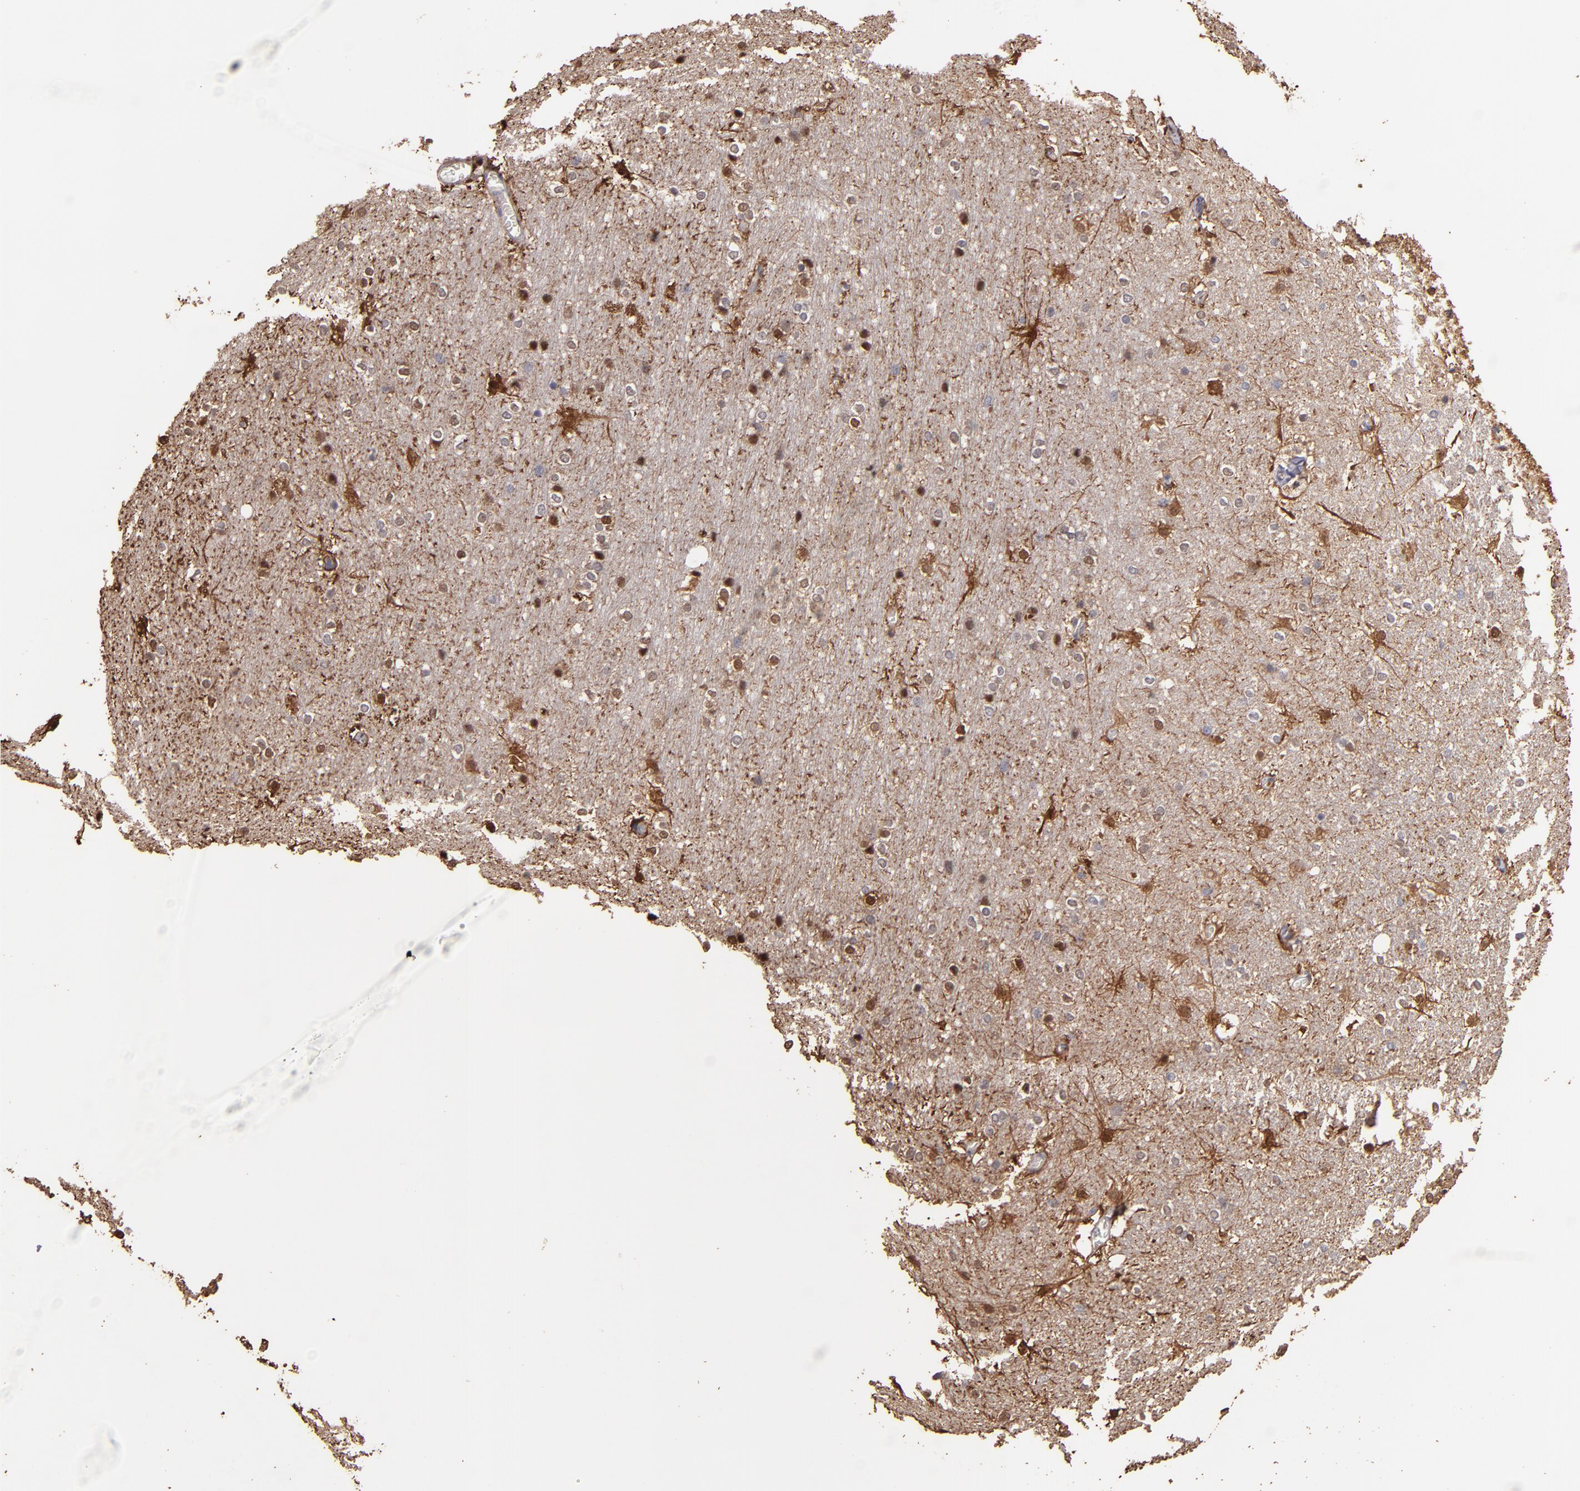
{"staining": {"intensity": "moderate", "quantity": "25%-75%", "location": "cytoplasmic/membranous,nuclear"}, "tissue": "hippocampus", "cell_type": "Glial cells", "image_type": "normal", "snomed": [{"axis": "morphology", "description": "Normal tissue, NOS"}, {"axis": "topography", "description": "Hippocampus"}], "caption": "A photomicrograph showing moderate cytoplasmic/membranous,nuclear expression in approximately 25%-75% of glial cells in normal hippocampus, as visualized by brown immunohistochemical staining.", "gene": "S100A1", "patient": {"sex": "female", "age": 19}}